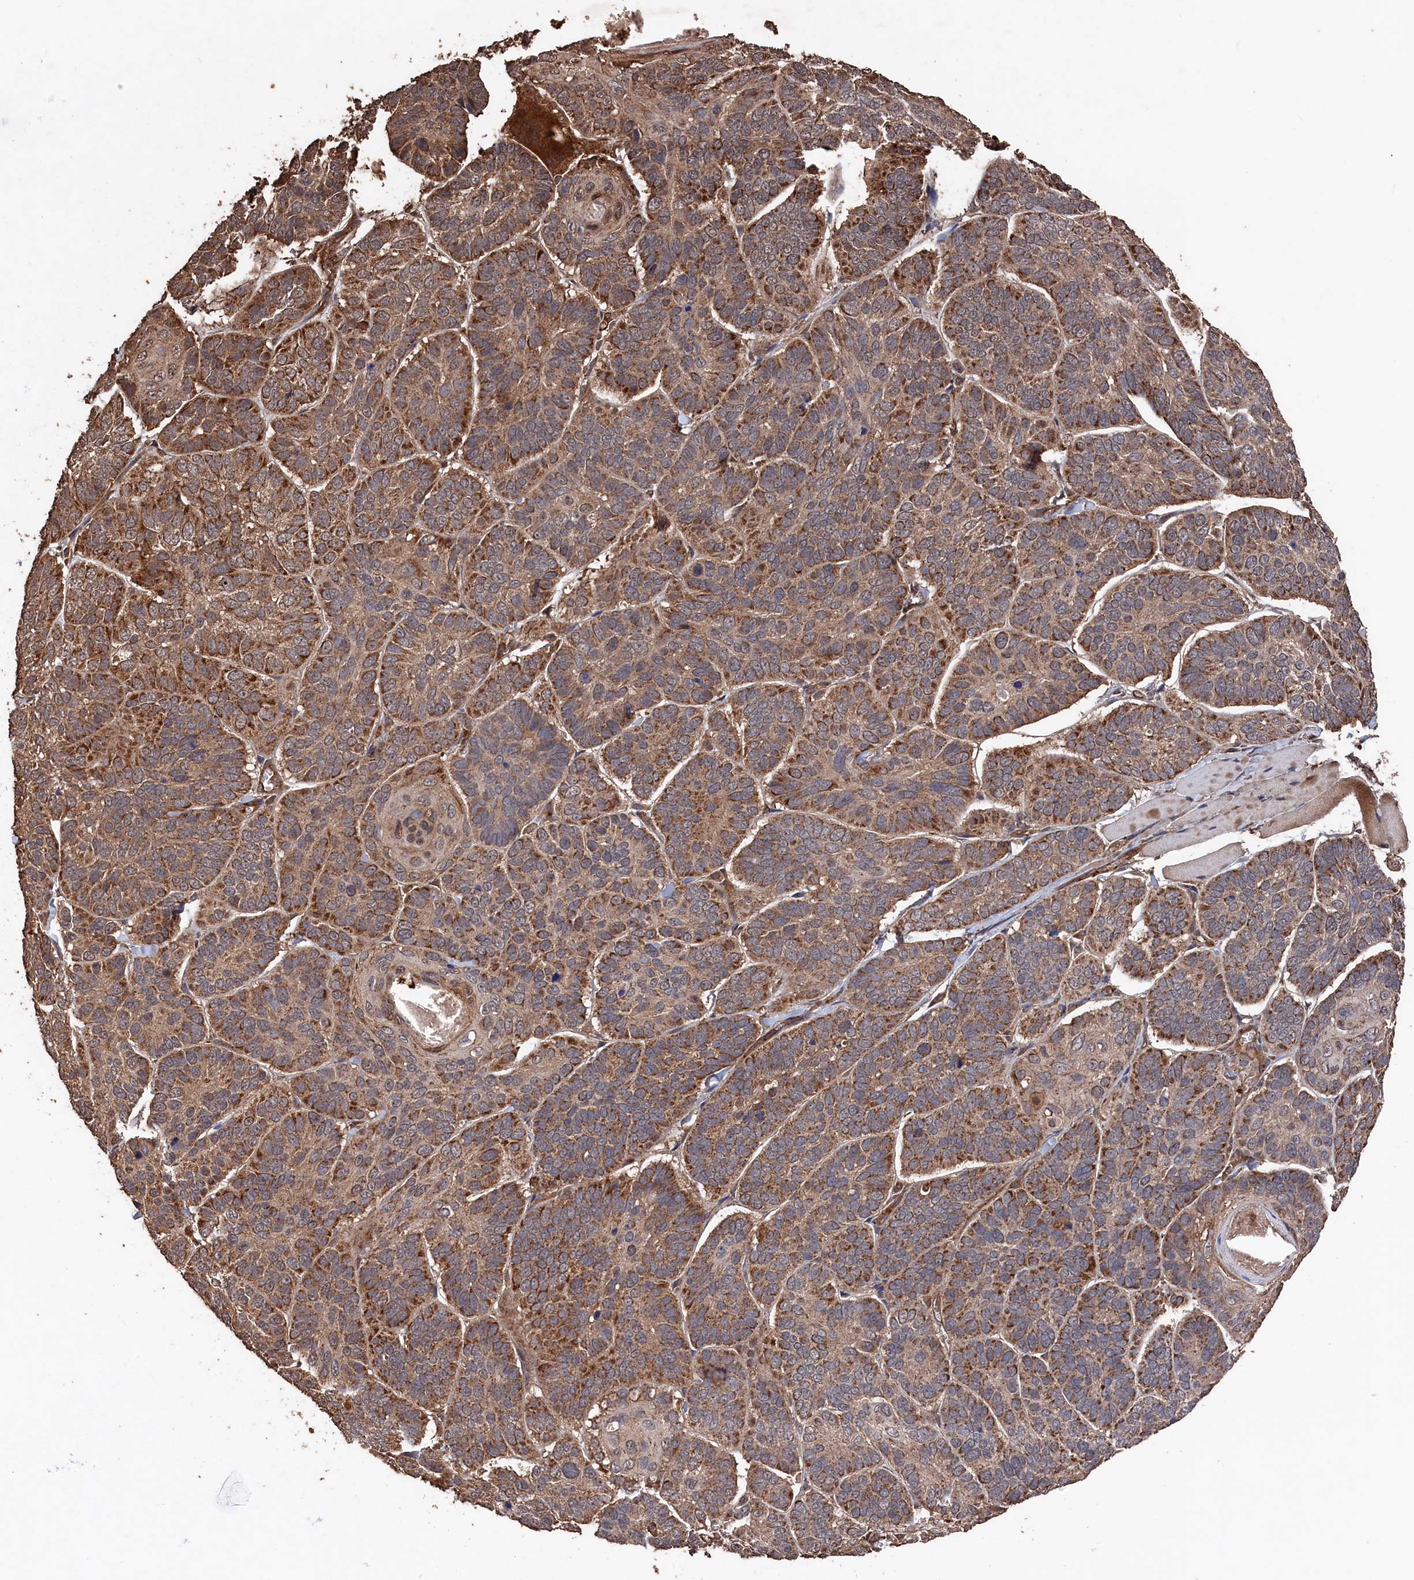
{"staining": {"intensity": "moderate", "quantity": ">75%", "location": "cytoplasmic/membranous"}, "tissue": "skin cancer", "cell_type": "Tumor cells", "image_type": "cancer", "snomed": [{"axis": "morphology", "description": "Basal cell carcinoma"}, {"axis": "topography", "description": "Skin"}], "caption": "Brown immunohistochemical staining in human skin cancer (basal cell carcinoma) exhibits moderate cytoplasmic/membranous expression in about >75% of tumor cells.", "gene": "SNX33", "patient": {"sex": "male", "age": 62}}